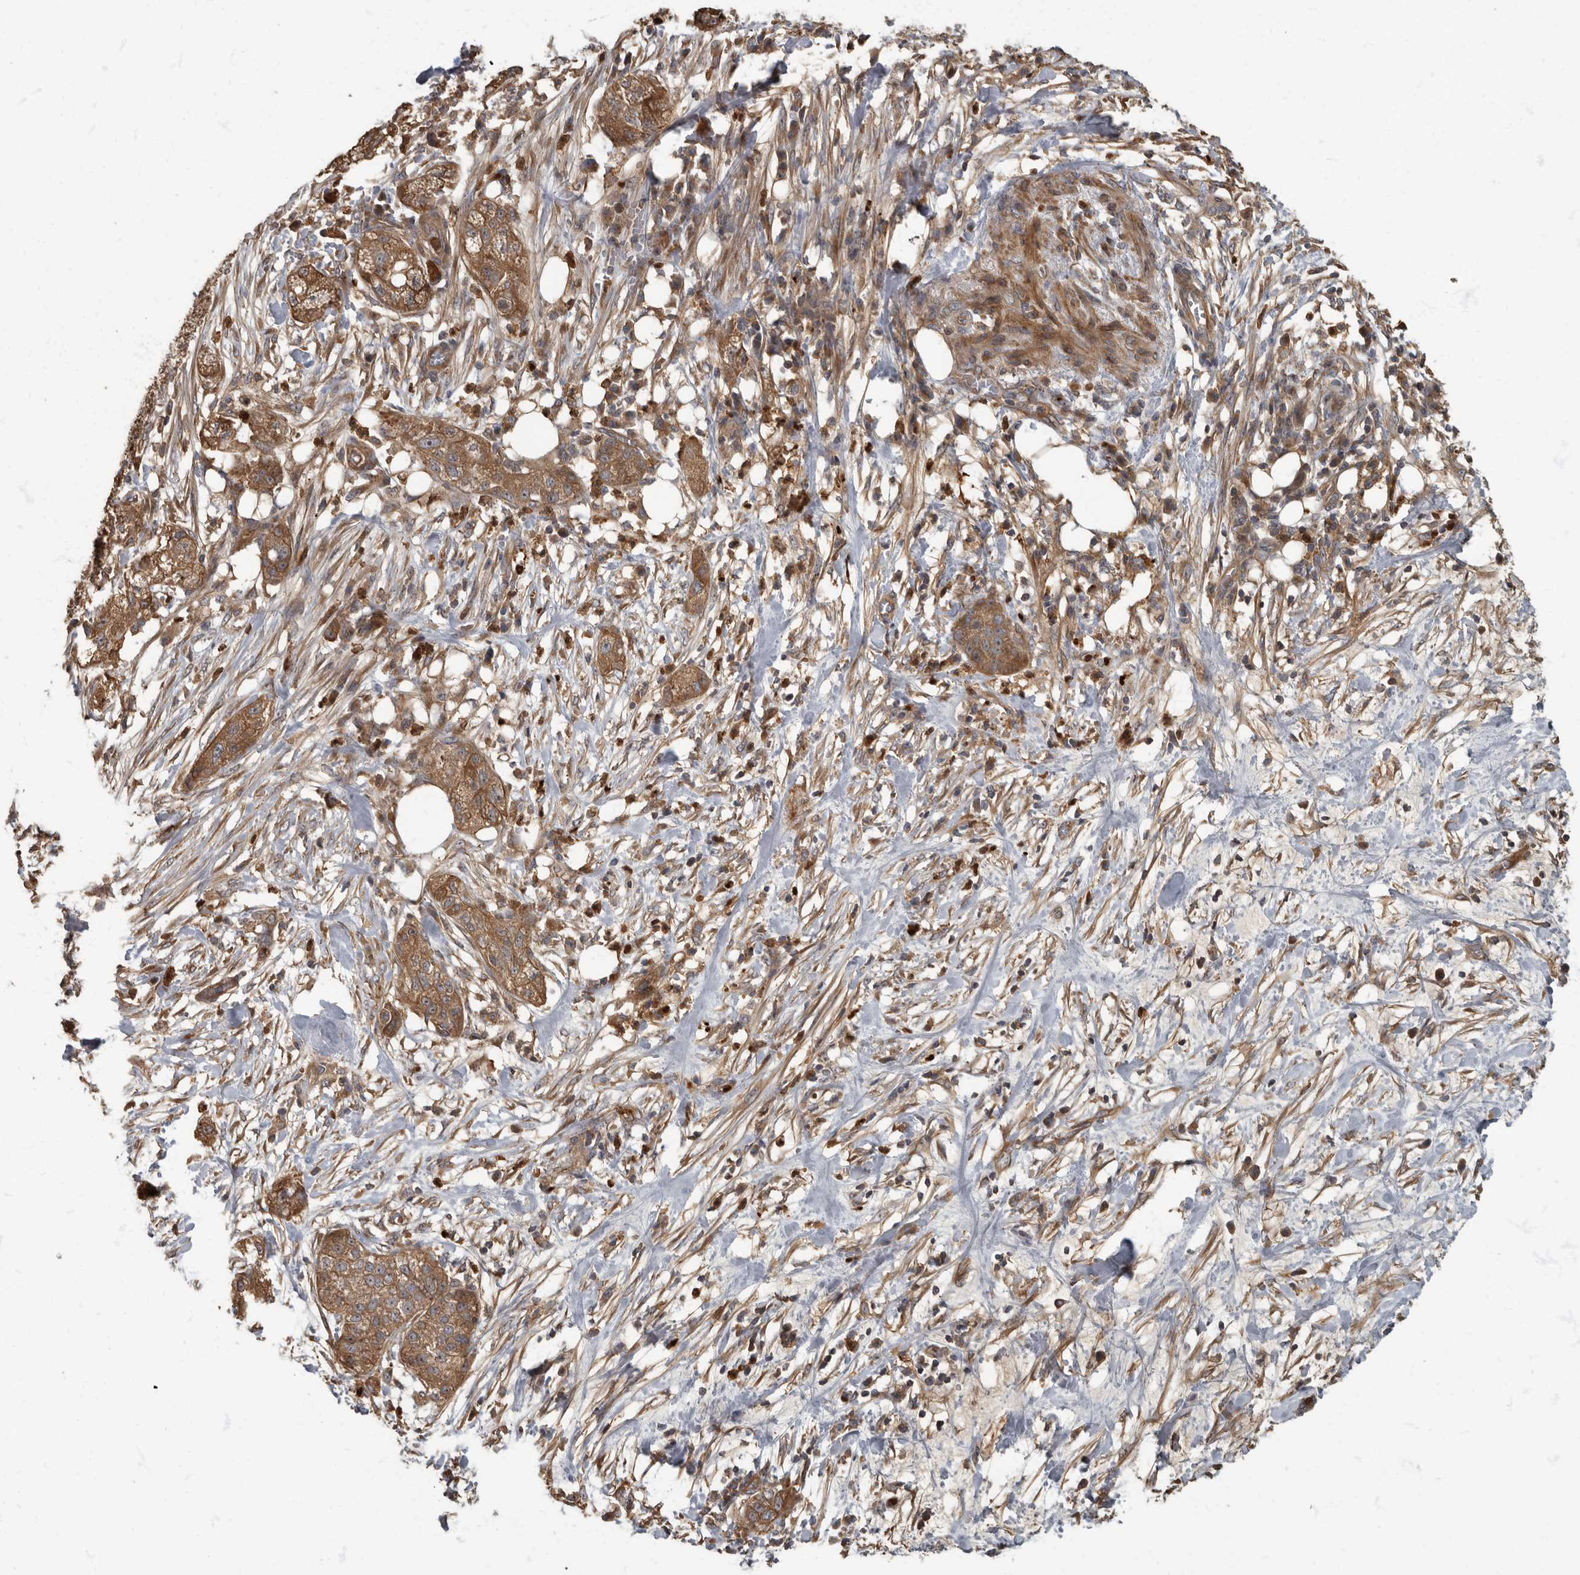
{"staining": {"intensity": "moderate", "quantity": ">75%", "location": "cytoplasmic/membranous"}, "tissue": "pancreatic cancer", "cell_type": "Tumor cells", "image_type": "cancer", "snomed": [{"axis": "morphology", "description": "Adenocarcinoma, NOS"}, {"axis": "topography", "description": "Pancreas"}], "caption": "Pancreatic cancer (adenocarcinoma) tissue displays moderate cytoplasmic/membranous positivity in about >75% of tumor cells, visualized by immunohistochemistry. (DAB = brown stain, brightfield microscopy at high magnification).", "gene": "DAAM1", "patient": {"sex": "female", "age": 78}}